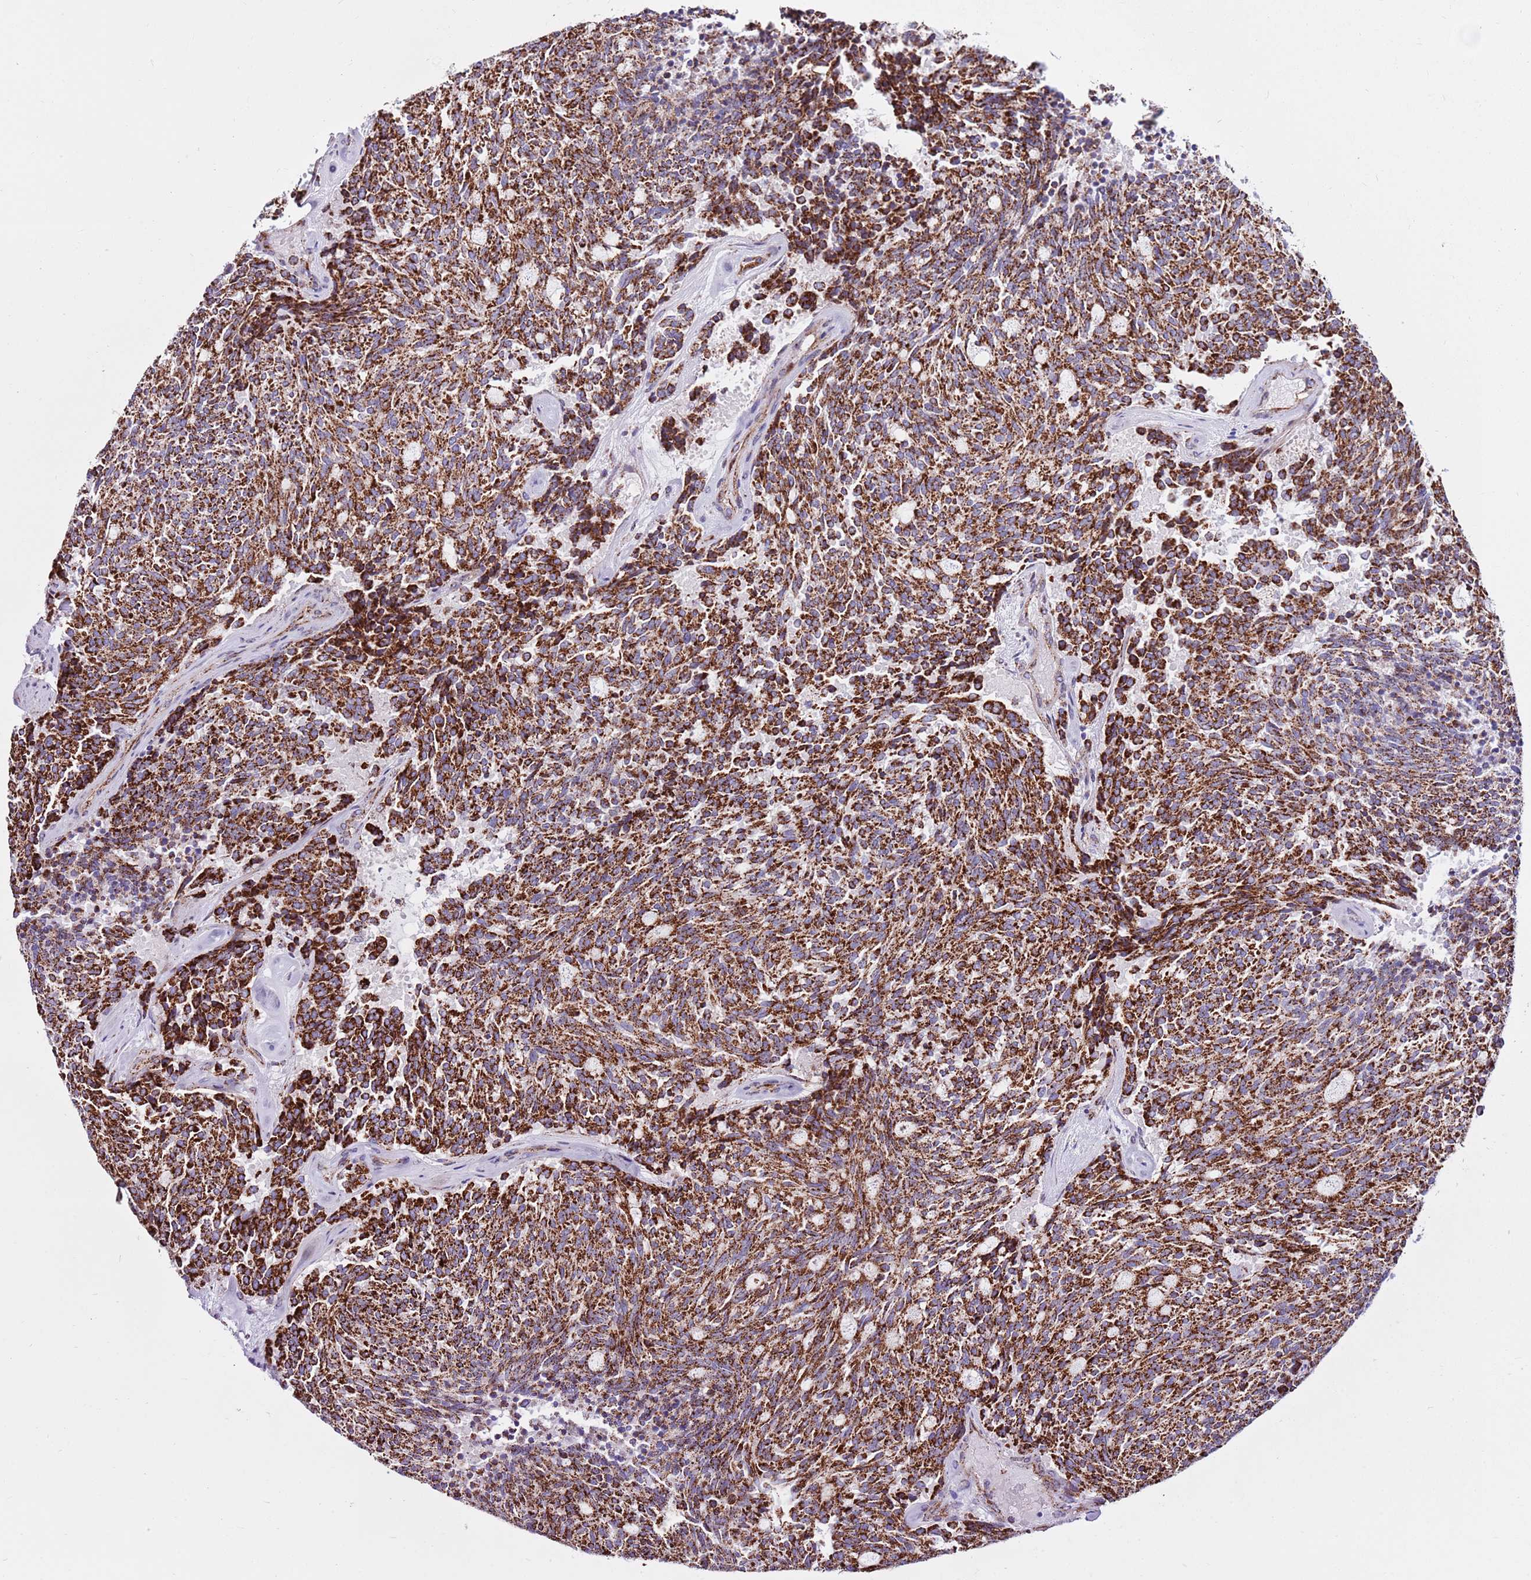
{"staining": {"intensity": "strong", "quantity": ">75%", "location": "cytoplasmic/membranous"}, "tissue": "carcinoid", "cell_type": "Tumor cells", "image_type": "cancer", "snomed": [{"axis": "morphology", "description": "Carcinoid, malignant, NOS"}, {"axis": "topography", "description": "Pancreas"}], "caption": "This is a photomicrograph of immunohistochemistry (IHC) staining of carcinoid, which shows strong staining in the cytoplasmic/membranous of tumor cells.", "gene": "HECTD4", "patient": {"sex": "female", "age": 54}}